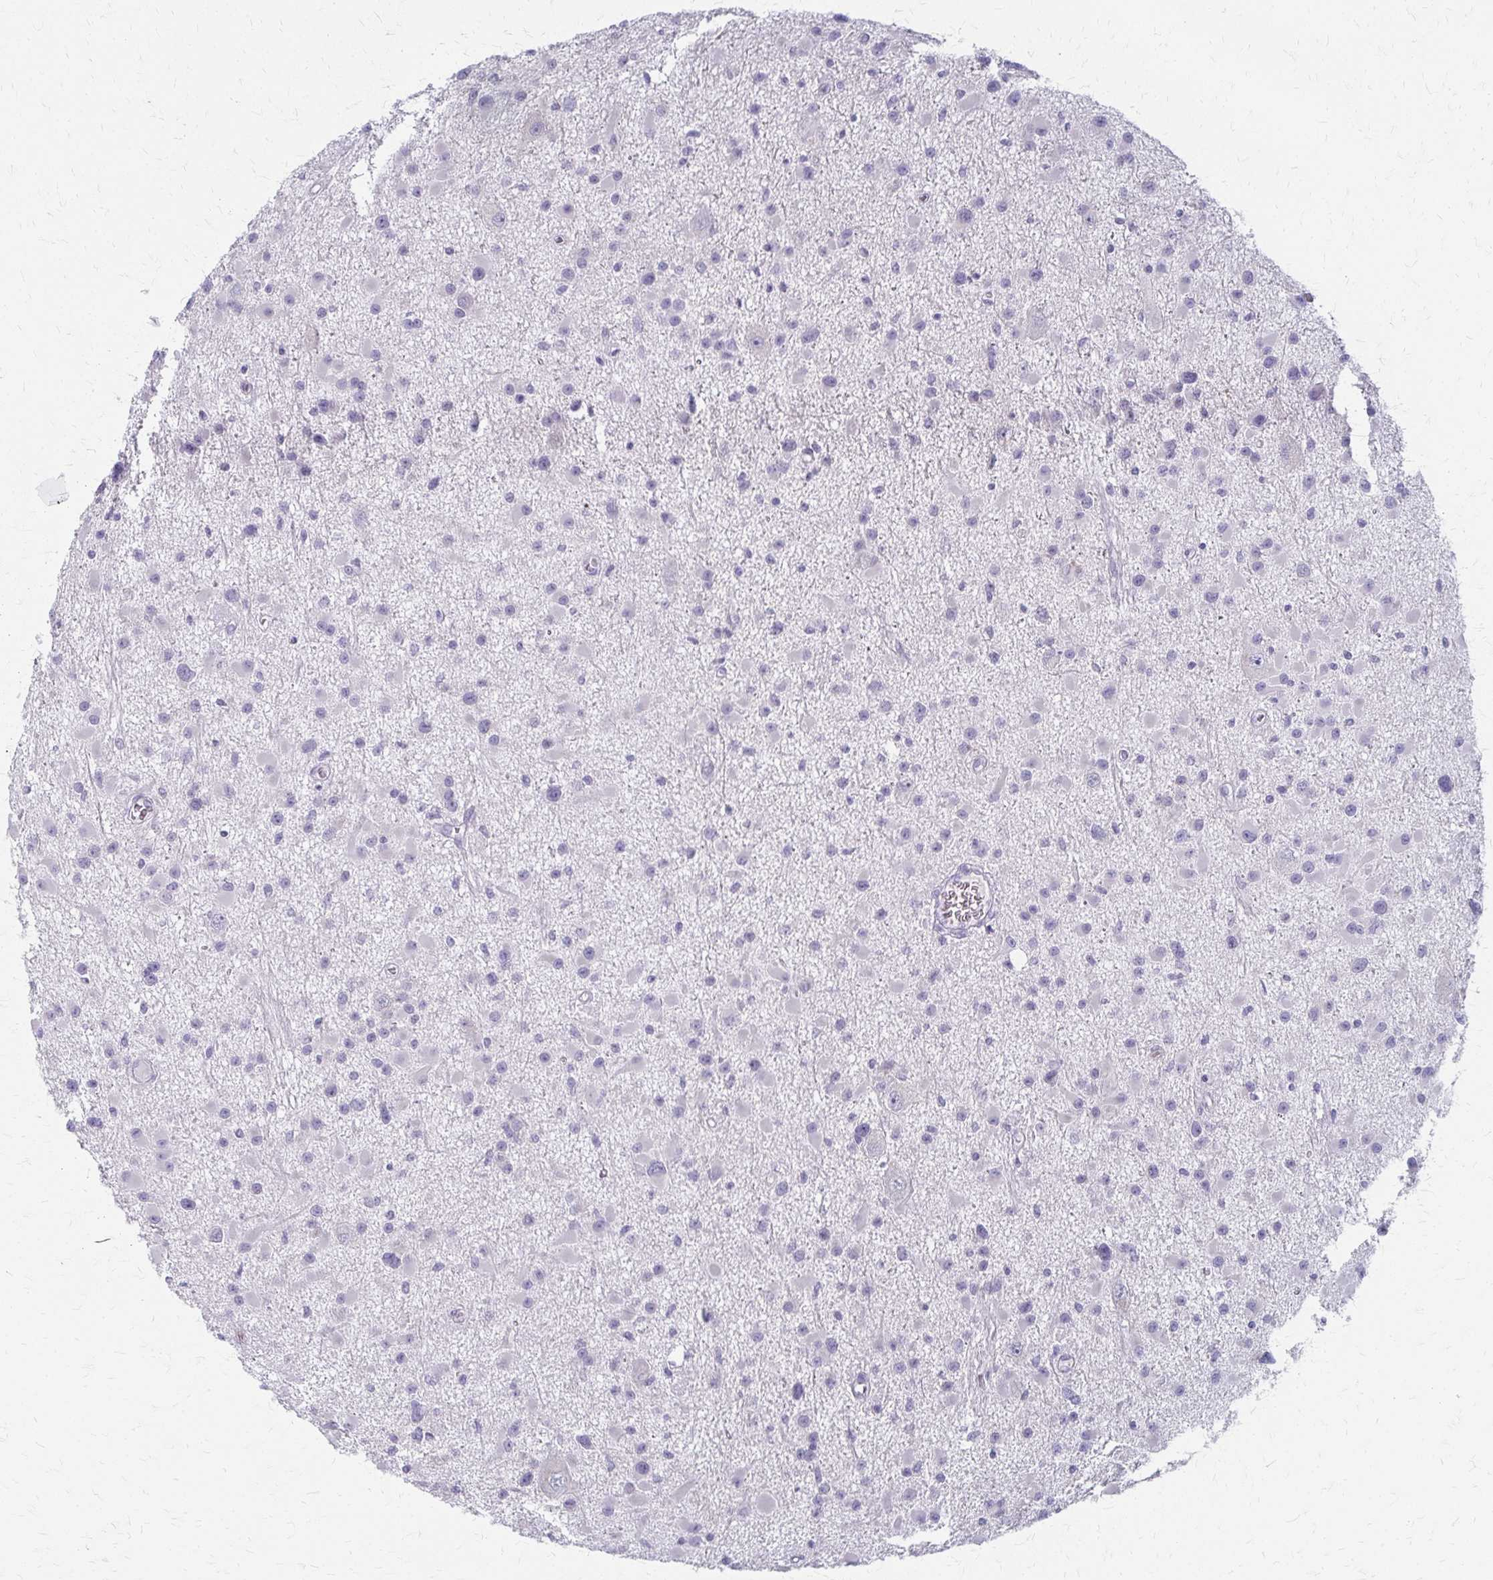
{"staining": {"intensity": "negative", "quantity": "none", "location": "none"}, "tissue": "glioma", "cell_type": "Tumor cells", "image_type": "cancer", "snomed": [{"axis": "morphology", "description": "Glioma, malignant, High grade"}, {"axis": "topography", "description": "Brain"}], "caption": "IHC histopathology image of neoplastic tissue: human high-grade glioma (malignant) stained with DAB demonstrates no significant protein staining in tumor cells.", "gene": "ACP5", "patient": {"sex": "male", "age": 54}}